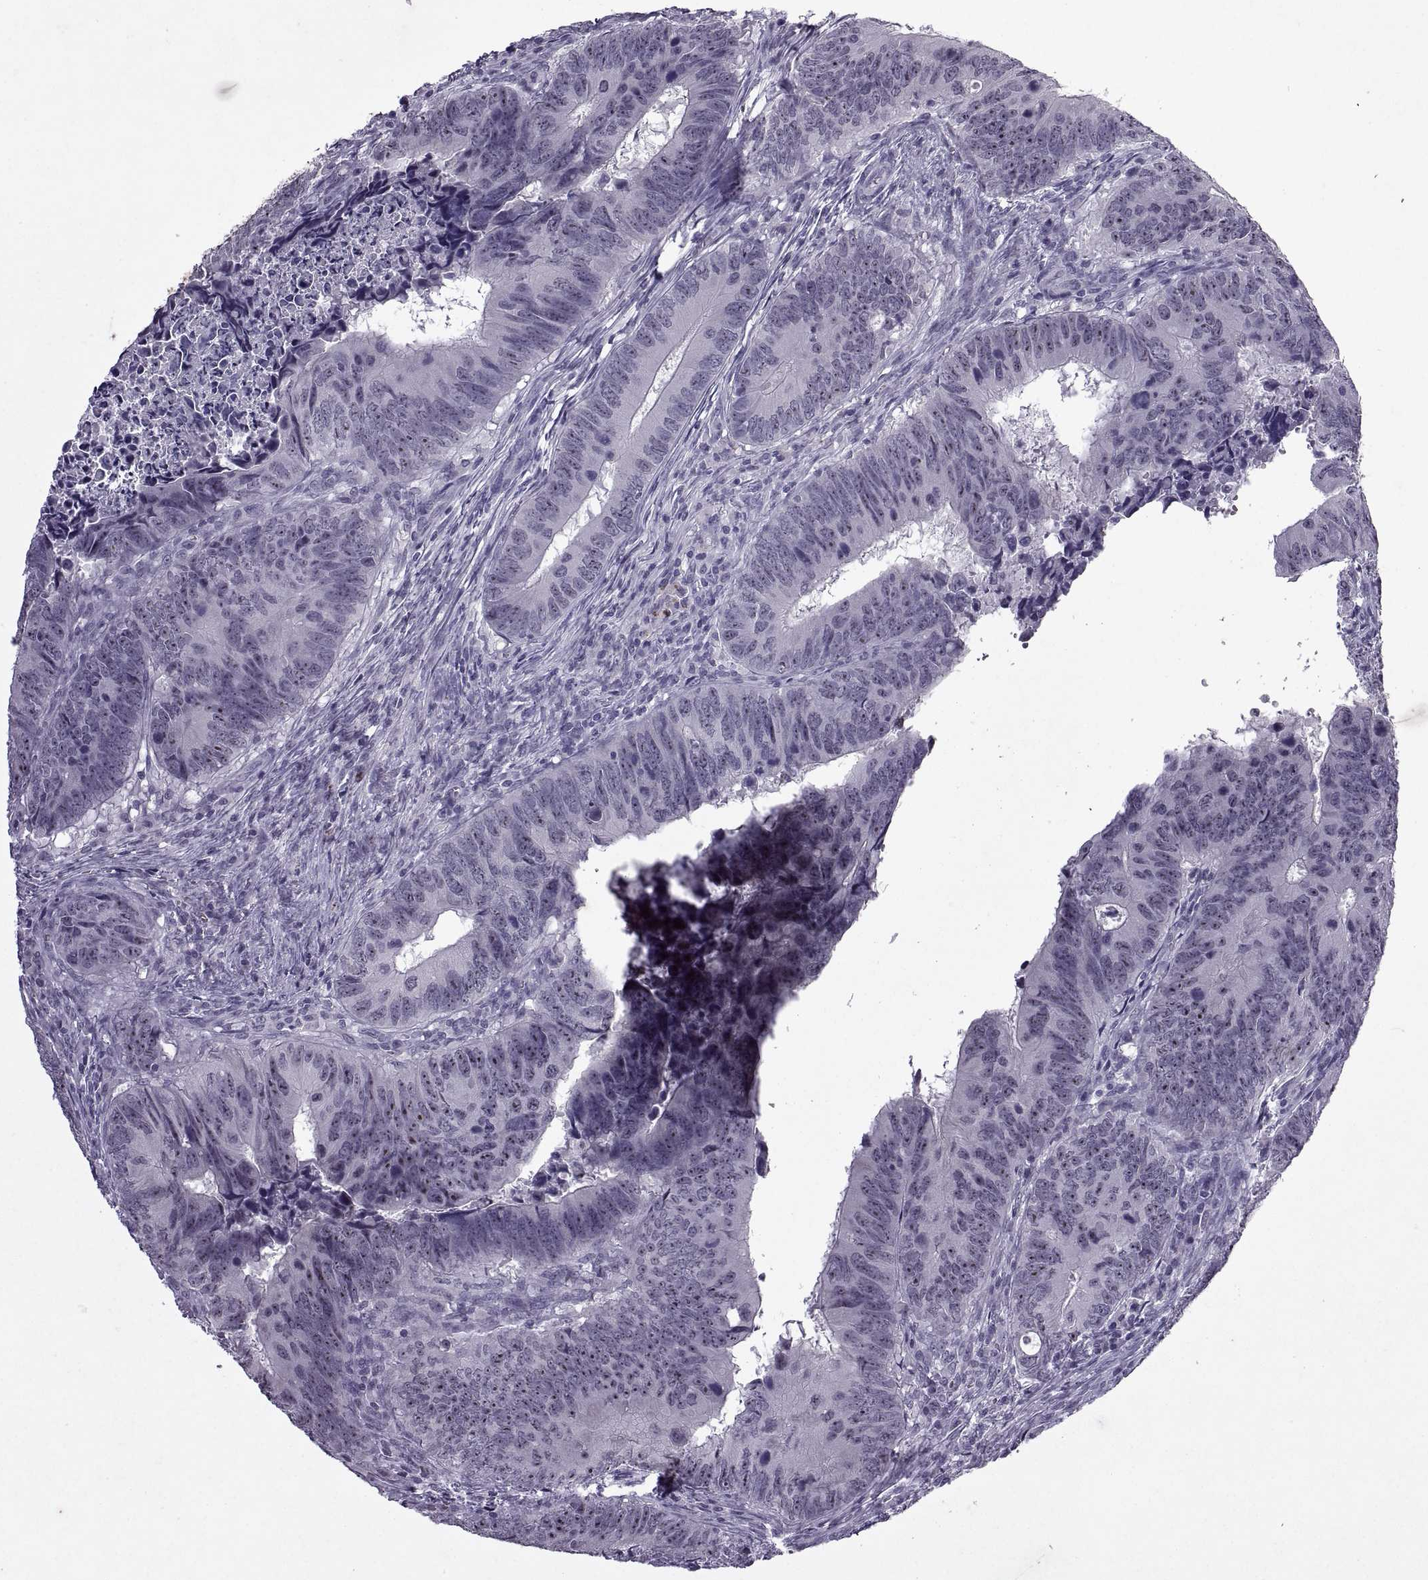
{"staining": {"intensity": "strong", "quantity": "25%-75%", "location": "nuclear"}, "tissue": "colorectal cancer", "cell_type": "Tumor cells", "image_type": "cancer", "snomed": [{"axis": "morphology", "description": "Adenocarcinoma, NOS"}, {"axis": "topography", "description": "Colon"}], "caption": "The histopathology image demonstrates staining of colorectal cancer (adenocarcinoma), revealing strong nuclear protein staining (brown color) within tumor cells.", "gene": "SINHCAF", "patient": {"sex": "female", "age": 82}}